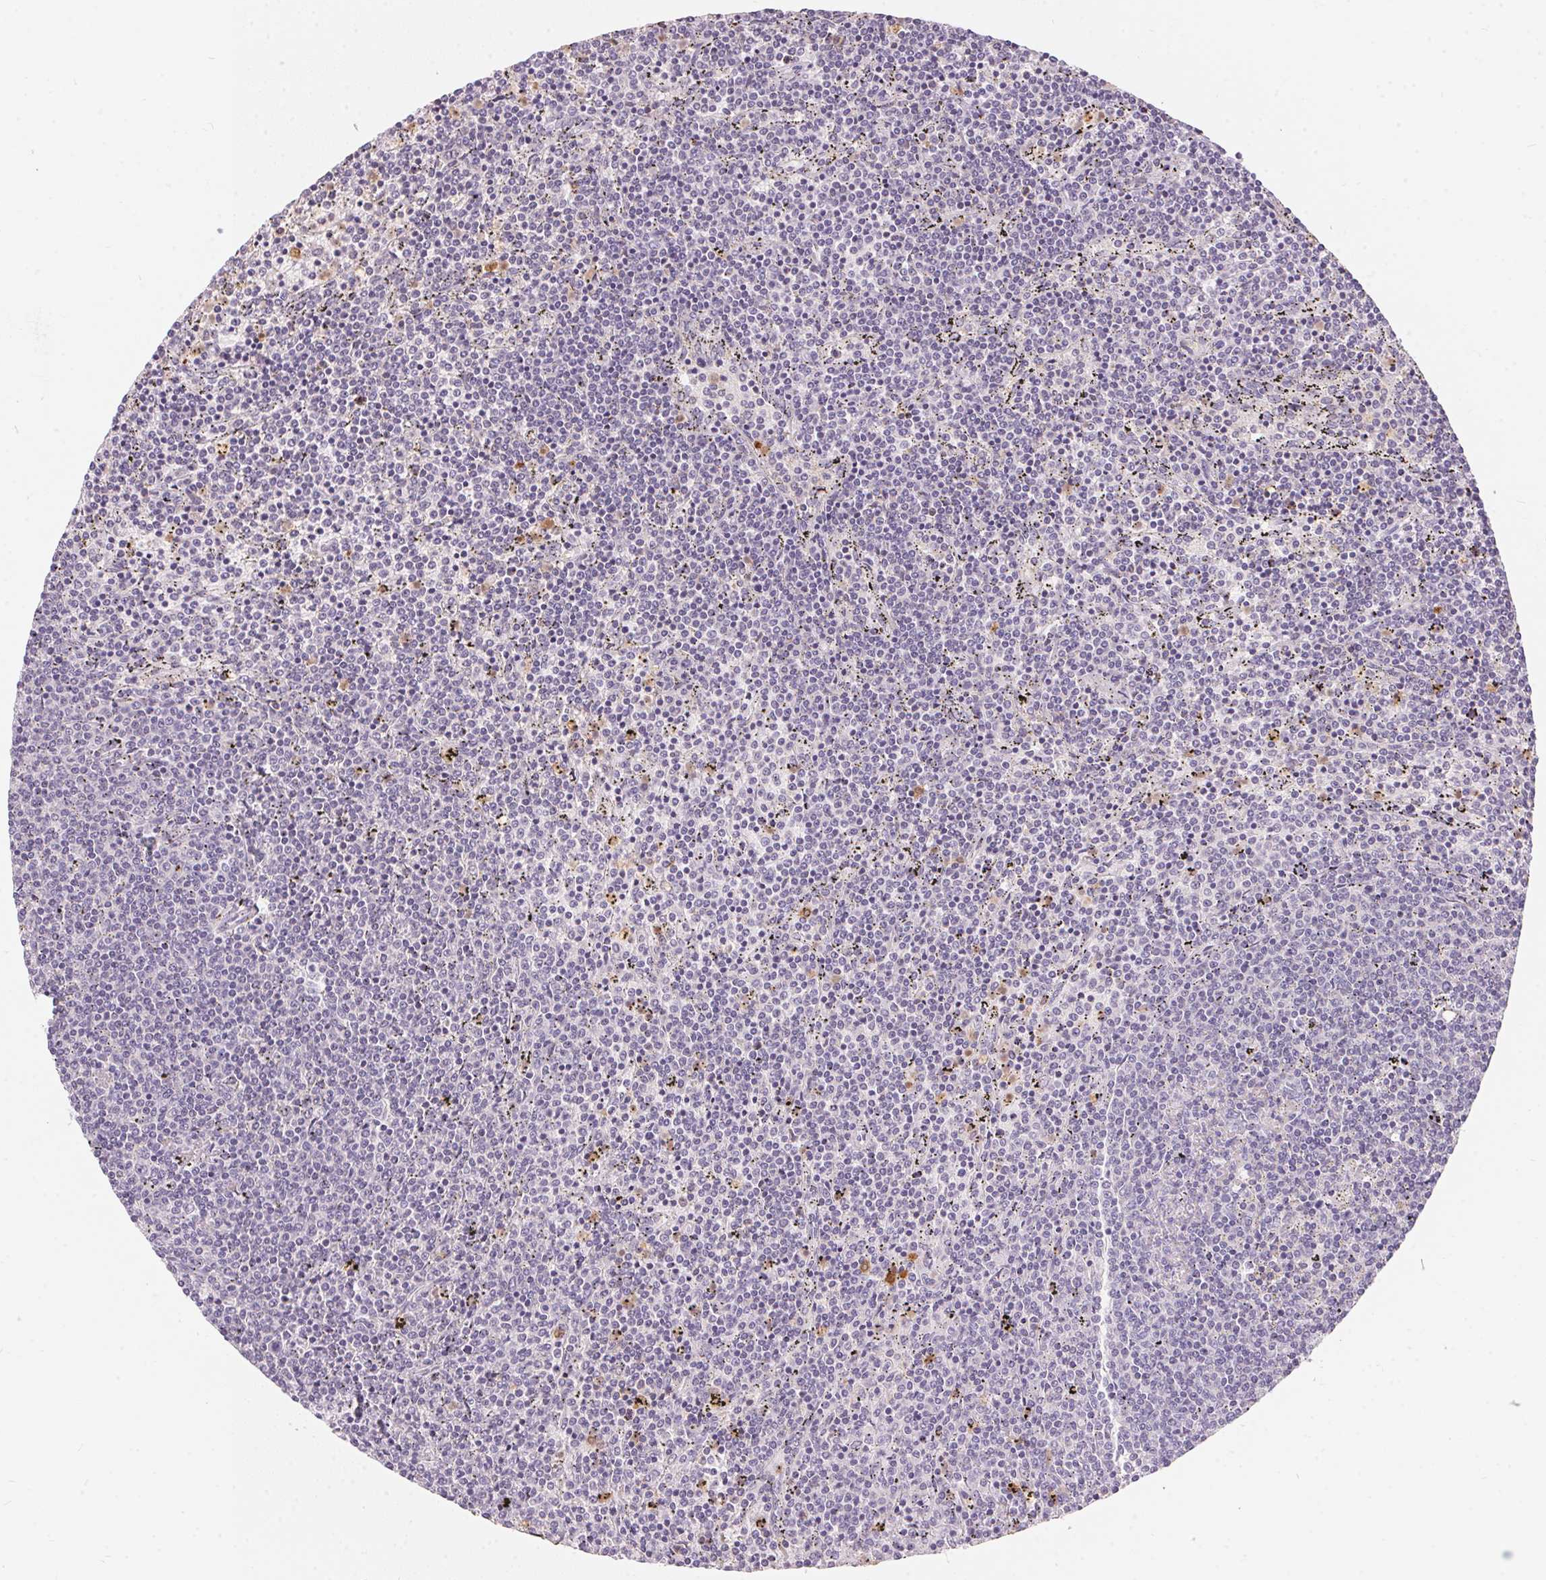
{"staining": {"intensity": "negative", "quantity": "none", "location": "none"}, "tissue": "lymphoma", "cell_type": "Tumor cells", "image_type": "cancer", "snomed": [{"axis": "morphology", "description": "Malignant lymphoma, non-Hodgkin's type, Low grade"}, {"axis": "topography", "description": "Spleen"}], "caption": "The photomicrograph displays no significant positivity in tumor cells of malignant lymphoma, non-Hodgkin's type (low-grade). (Stains: DAB (3,3'-diaminobenzidine) IHC with hematoxylin counter stain, Microscopy: brightfield microscopy at high magnification).", "gene": "SERPINB1", "patient": {"sex": "female", "age": 50}}